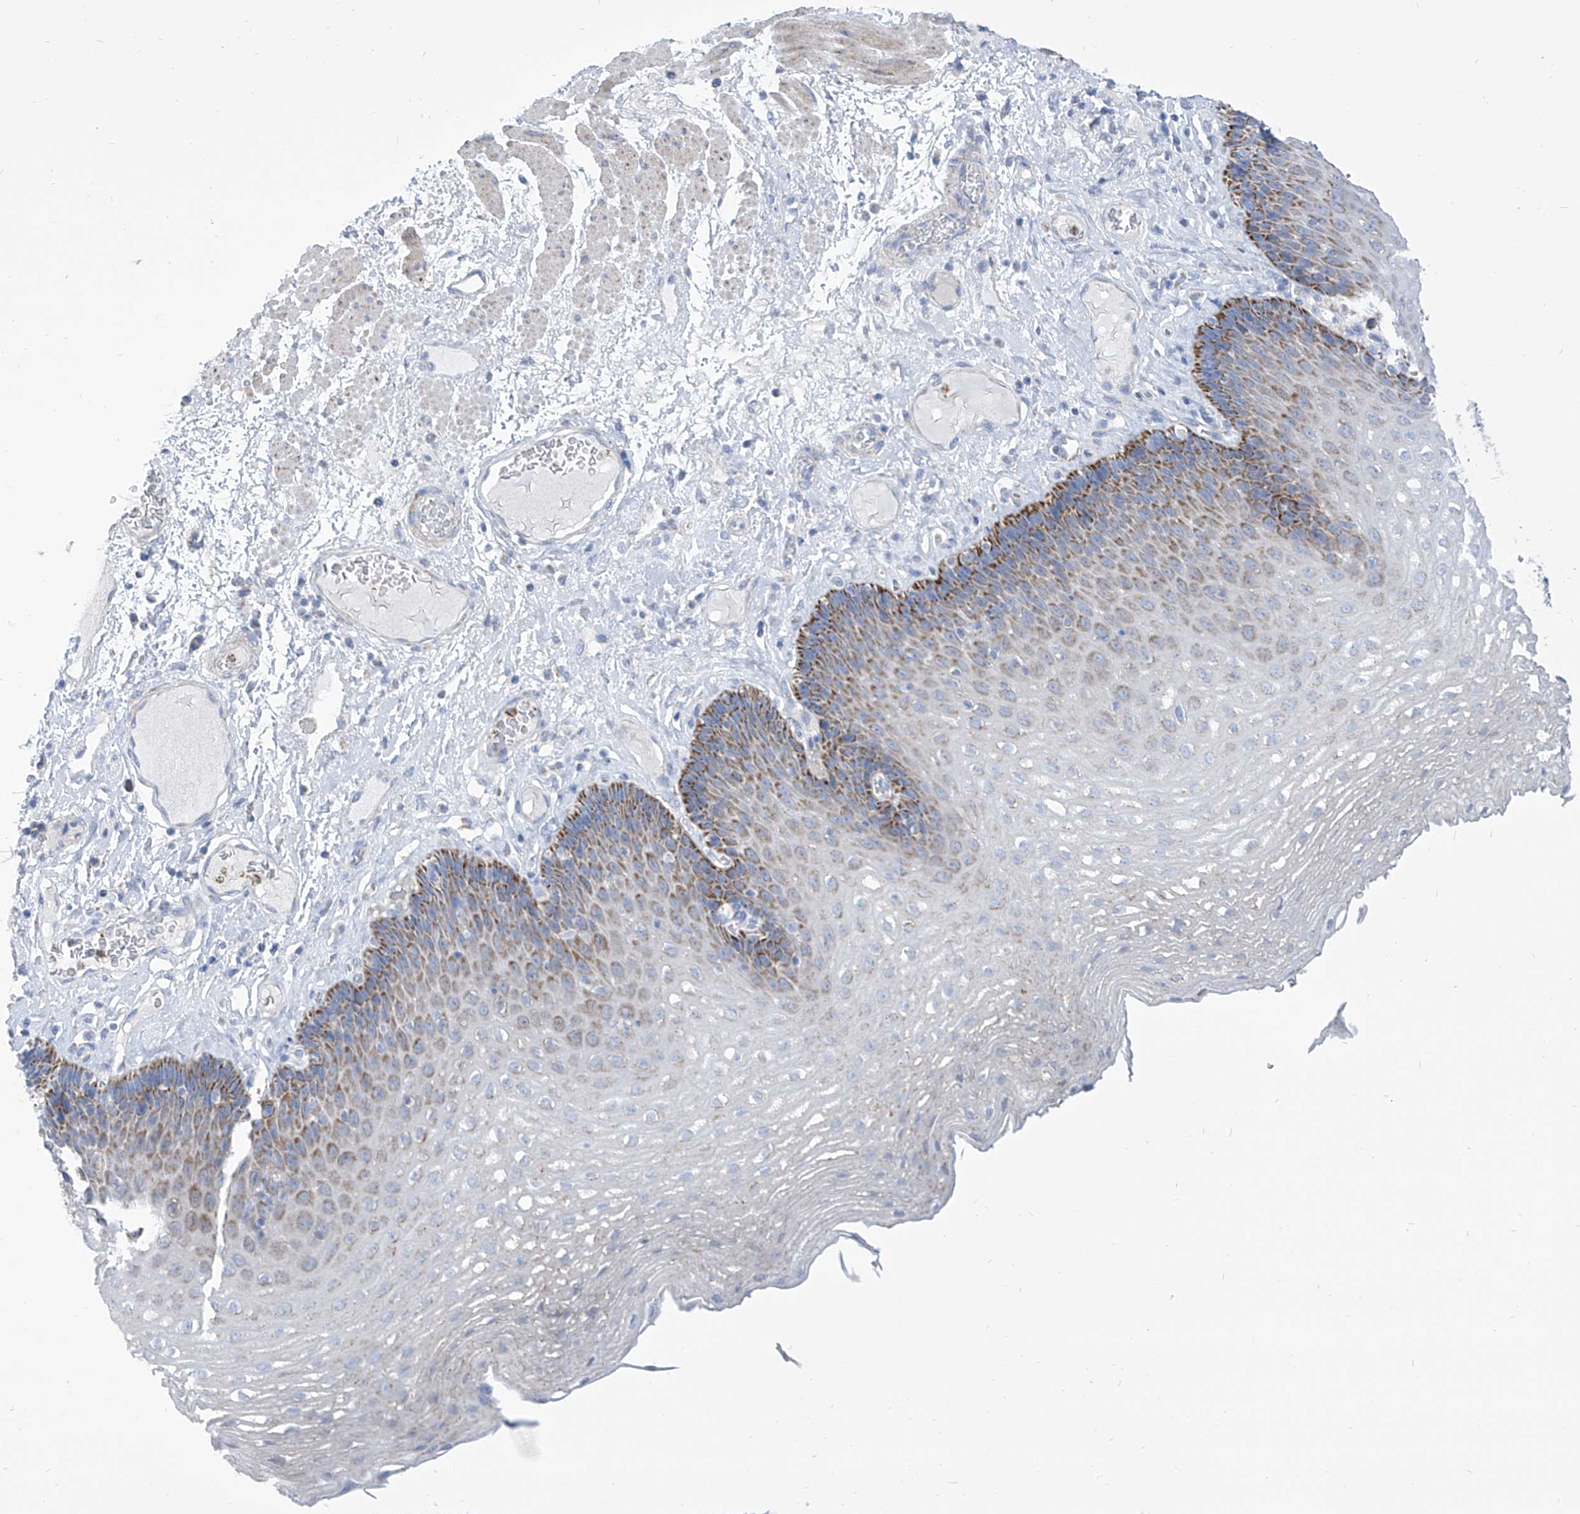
{"staining": {"intensity": "moderate", "quantity": "<25%", "location": "cytoplasmic/membranous"}, "tissue": "esophagus", "cell_type": "Squamous epithelial cells", "image_type": "normal", "snomed": [{"axis": "morphology", "description": "Normal tissue, NOS"}, {"axis": "topography", "description": "Esophagus"}], "caption": "Squamous epithelial cells show low levels of moderate cytoplasmic/membranous positivity in about <25% of cells in normal esophagus. (DAB (3,3'-diaminobenzidine) = brown stain, brightfield microscopy at high magnification).", "gene": "COQ3", "patient": {"sex": "female", "age": 66}}